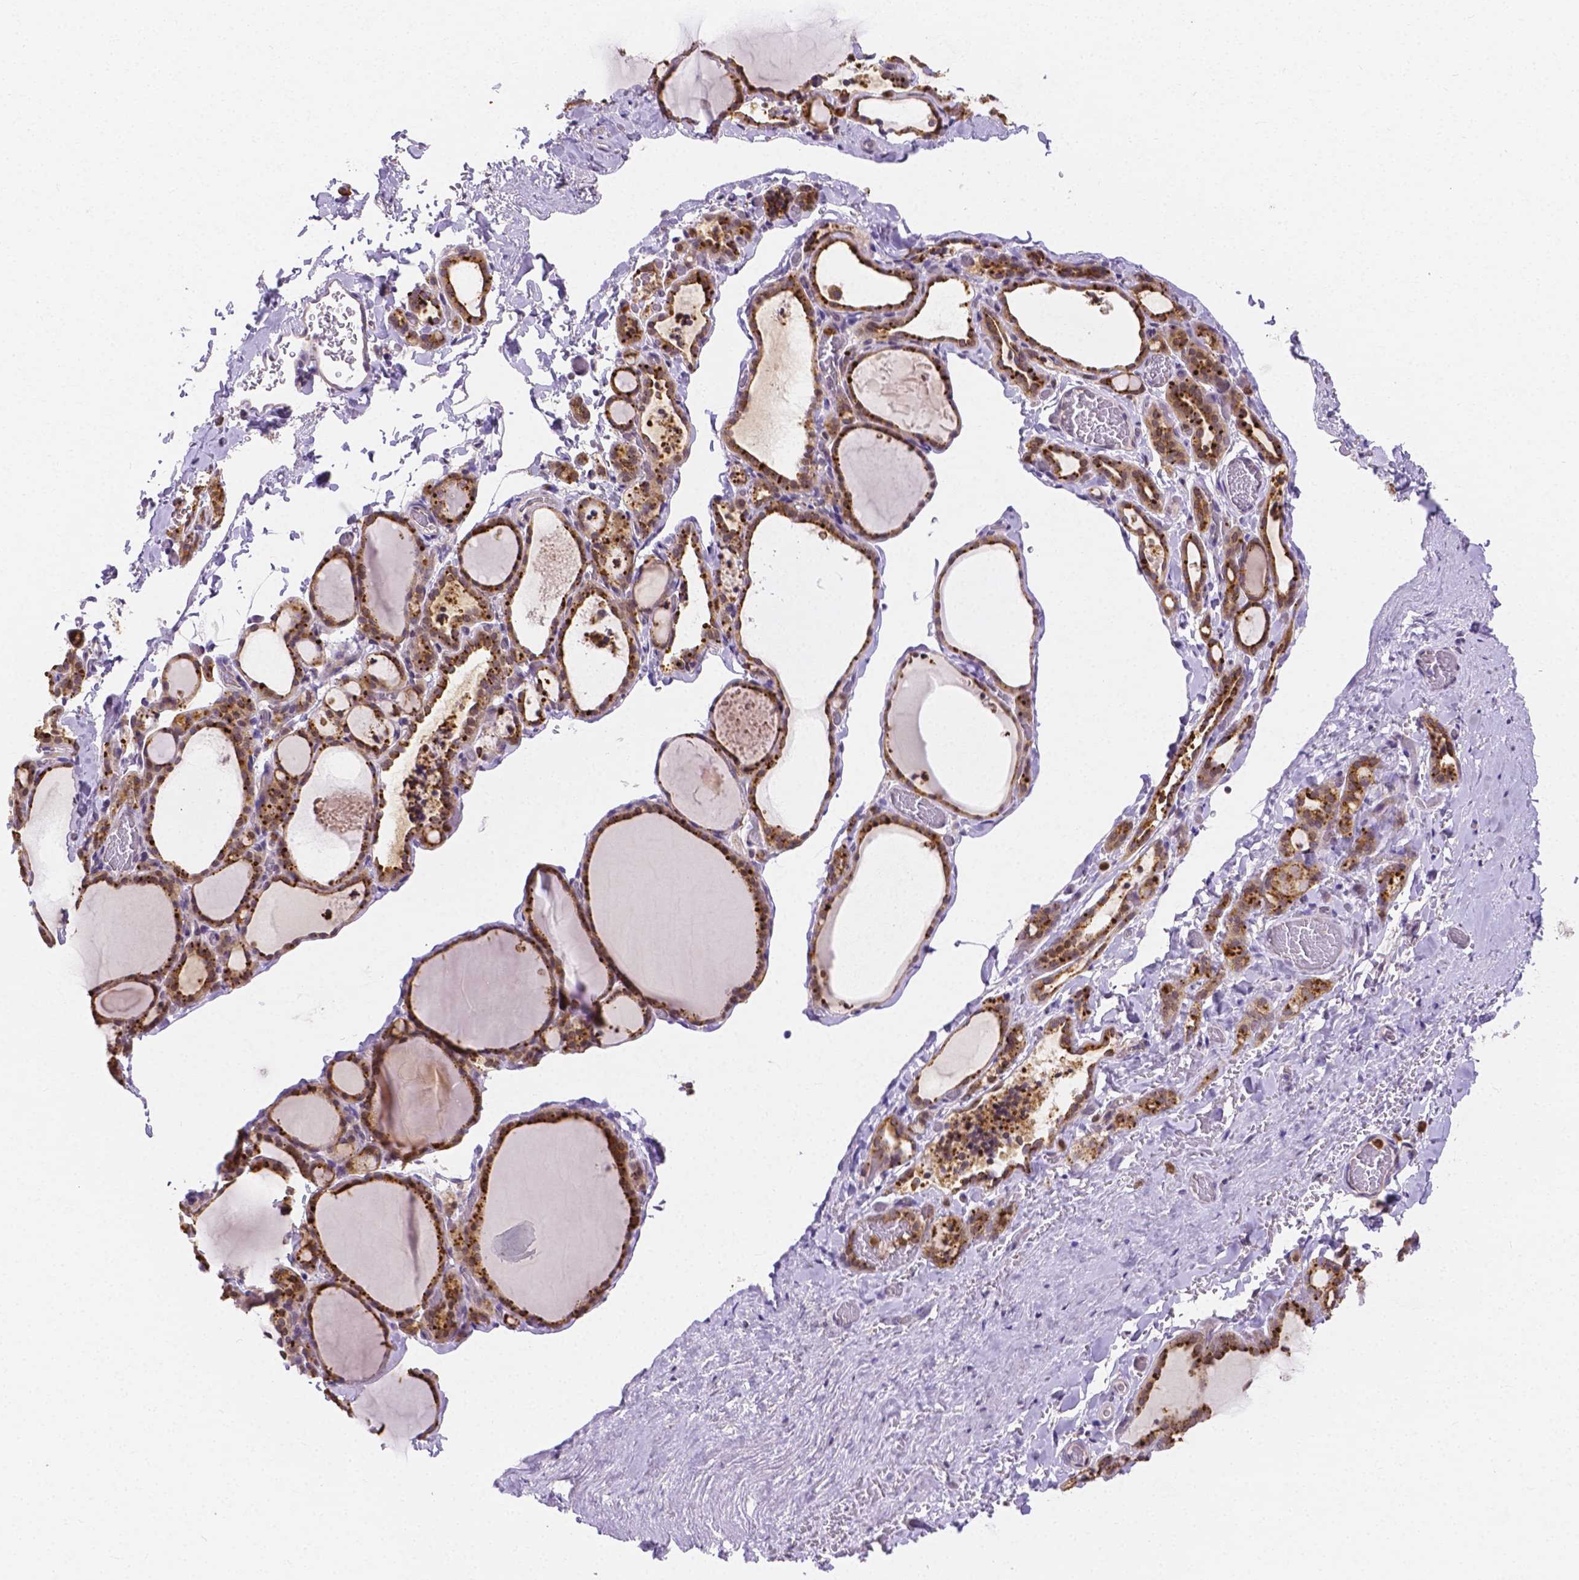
{"staining": {"intensity": "weak", "quantity": ">75%", "location": "cytoplasmic/membranous"}, "tissue": "thyroid gland", "cell_type": "Glandular cells", "image_type": "normal", "snomed": [{"axis": "morphology", "description": "Normal tissue, NOS"}, {"axis": "topography", "description": "Thyroid gland"}], "caption": "IHC (DAB) staining of normal human thyroid gland displays weak cytoplasmic/membranous protein positivity in about >75% of glandular cells.", "gene": "ZNRD2", "patient": {"sex": "female", "age": 22}}